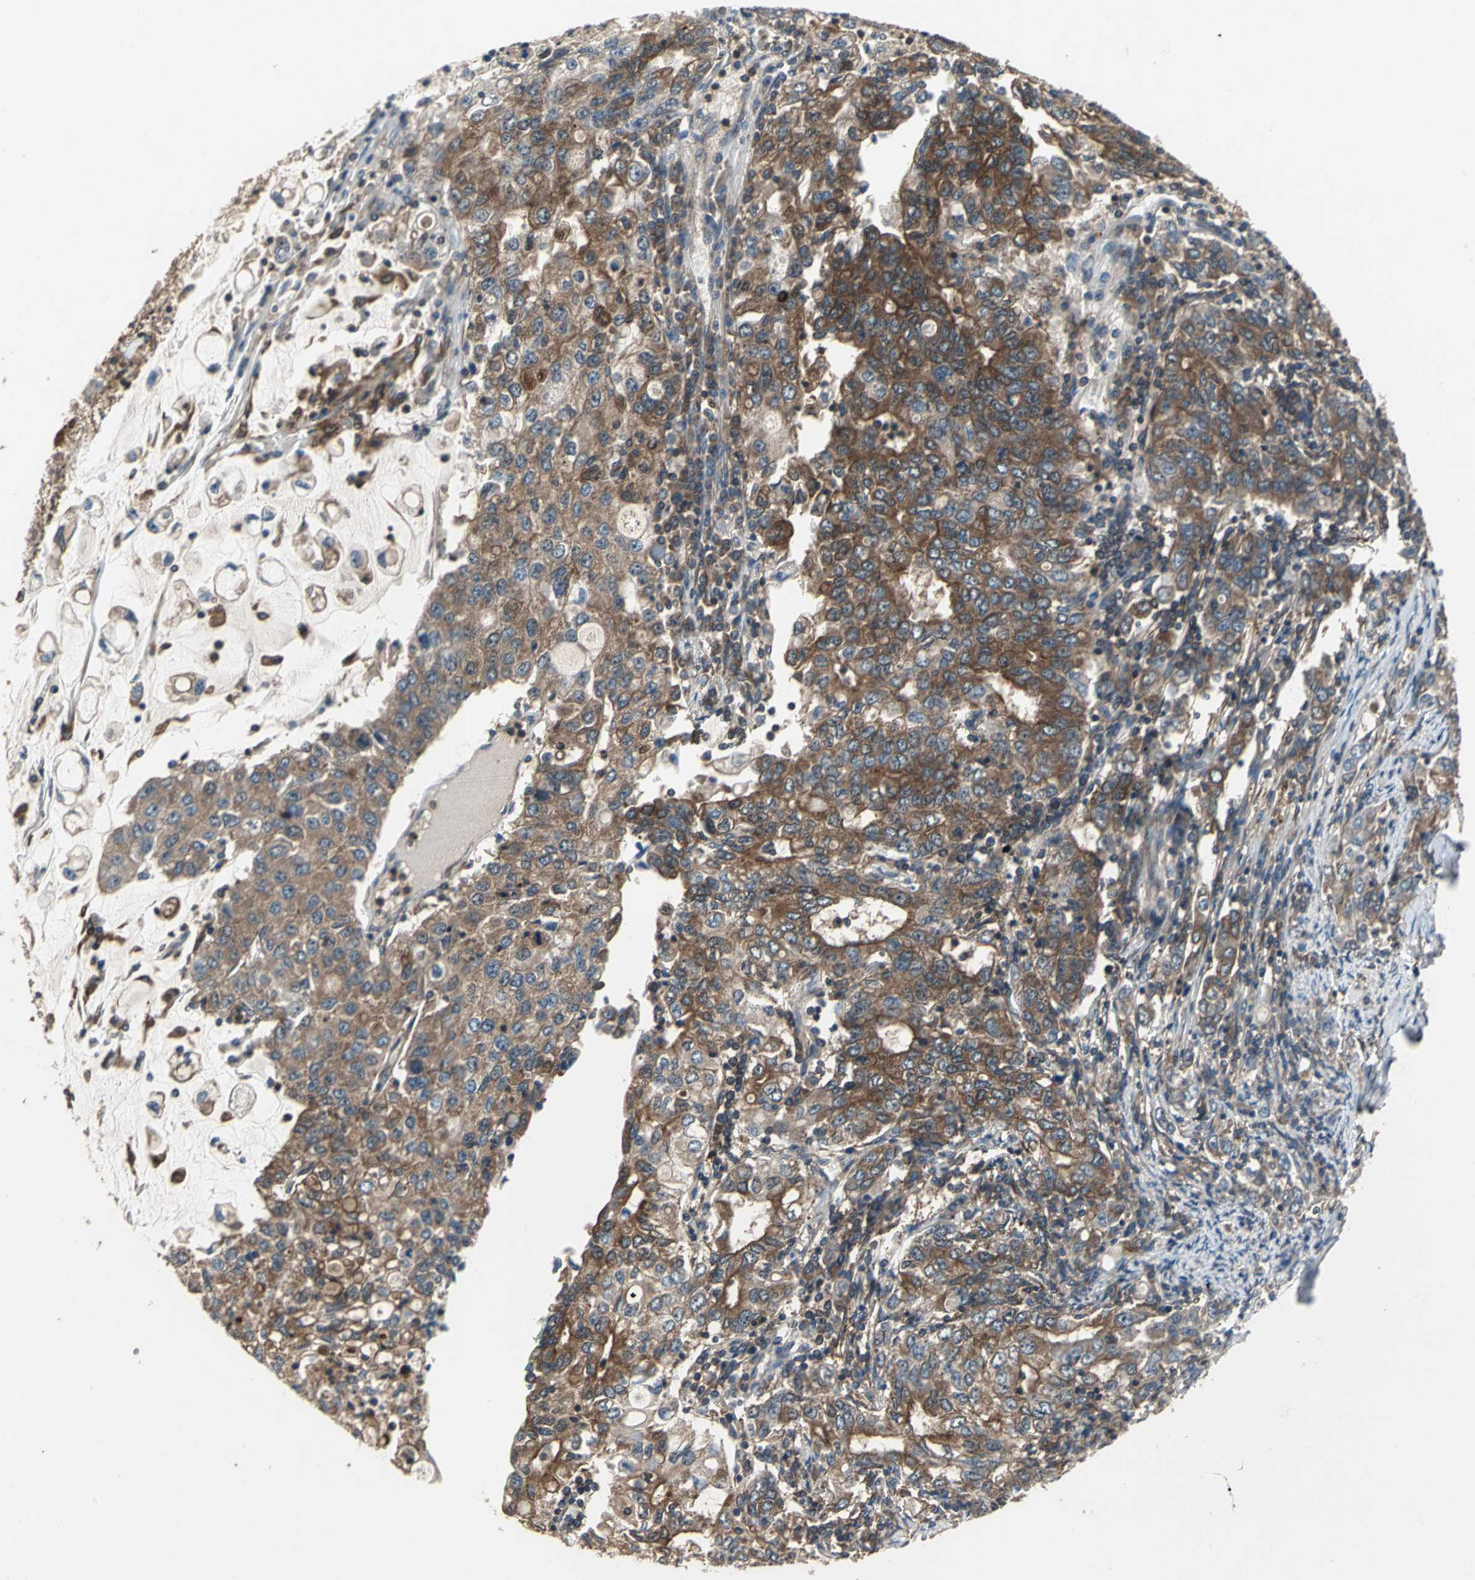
{"staining": {"intensity": "strong", "quantity": ">75%", "location": "cytoplasmic/membranous"}, "tissue": "stomach cancer", "cell_type": "Tumor cells", "image_type": "cancer", "snomed": [{"axis": "morphology", "description": "Adenocarcinoma, NOS"}, {"axis": "topography", "description": "Stomach, lower"}], "caption": "Protein expression by immunohistochemistry shows strong cytoplasmic/membranous staining in approximately >75% of tumor cells in stomach cancer. (DAB = brown stain, brightfield microscopy at high magnification).", "gene": "CAPN1", "patient": {"sex": "female", "age": 72}}